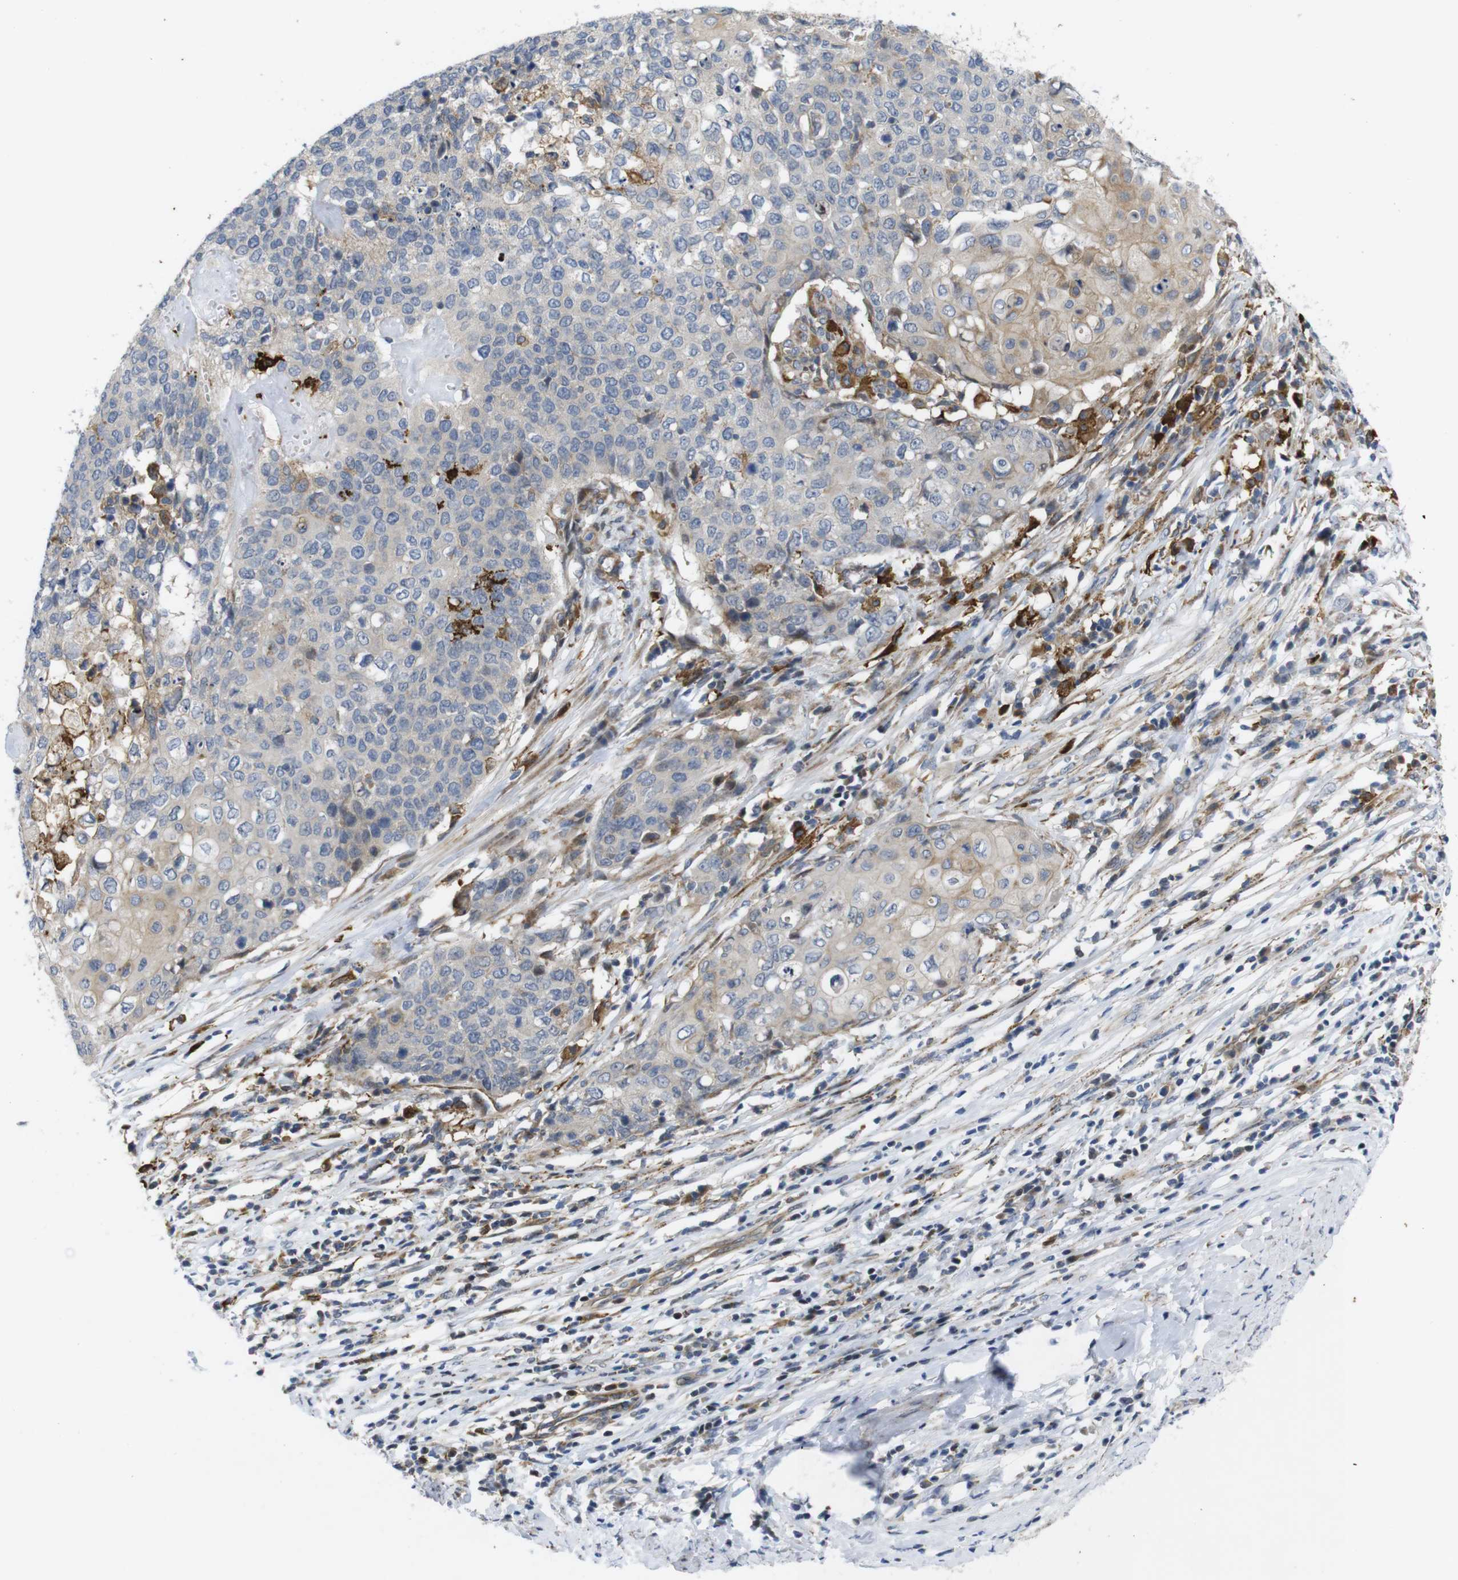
{"staining": {"intensity": "weak", "quantity": "25%-75%", "location": "cytoplasmic/membranous"}, "tissue": "cervical cancer", "cell_type": "Tumor cells", "image_type": "cancer", "snomed": [{"axis": "morphology", "description": "Squamous cell carcinoma, NOS"}, {"axis": "topography", "description": "Cervix"}], "caption": "This is an image of immunohistochemistry staining of cervical squamous cell carcinoma, which shows weak expression in the cytoplasmic/membranous of tumor cells.", "gene": "ROBO2", "patient": {"sex": "female", "age": 39}}